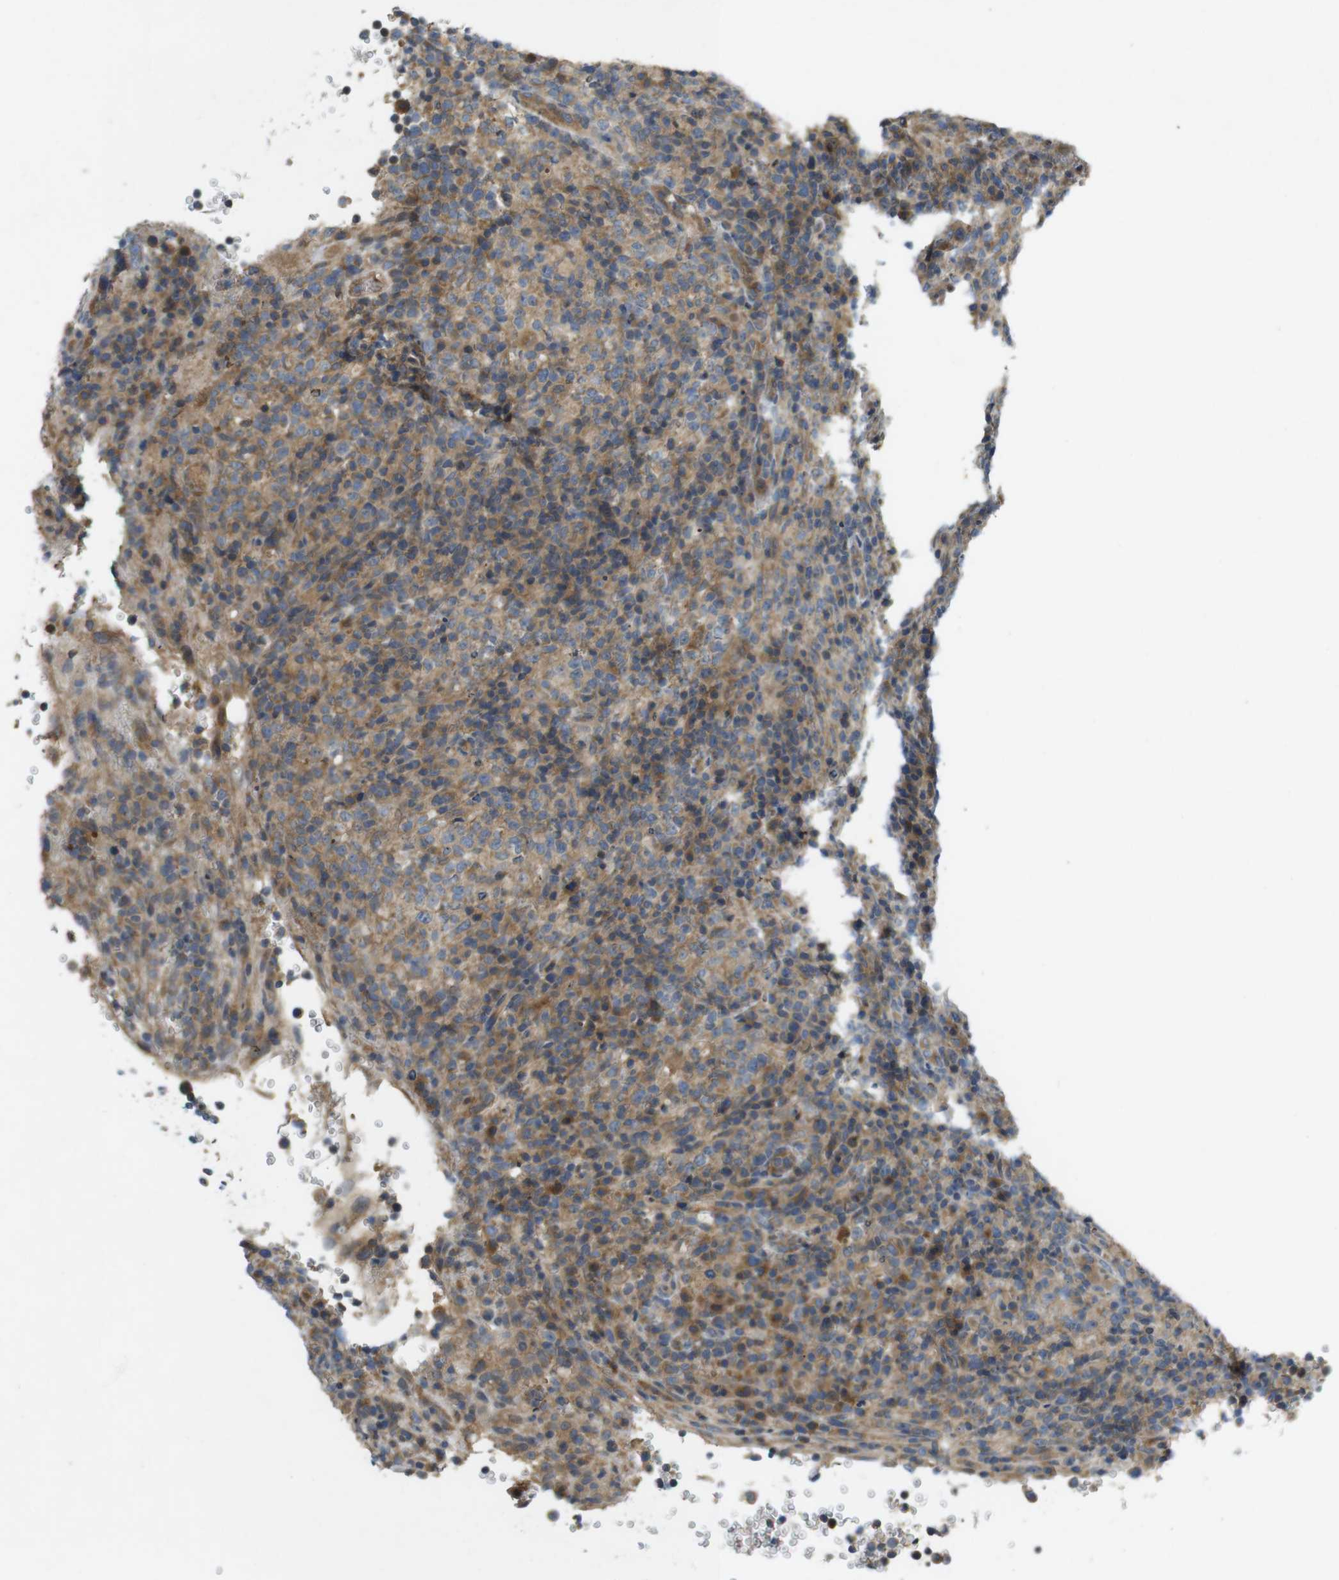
{"staining": {"intensity": "moderate", "quantity": "25%-75%", "location": "cytoplasmic/membranous"}, "tissue": "lymphoma", "cell_type": "Tumor cells", "image_type": "cancer", "snomed": [{"axis": "morphology", "description": "Malignant lymphoma, non-Hodgkin's type, High grade"}, {"axis": "topography", "description": "Lymph node"}], "caption": "A brown stain highlights moderate cytoplasmic/membranous positivity of a protein in lymphoma tumor cells.", "gene": "CLTC", "patient": {"sex": "female", "age": 76}}